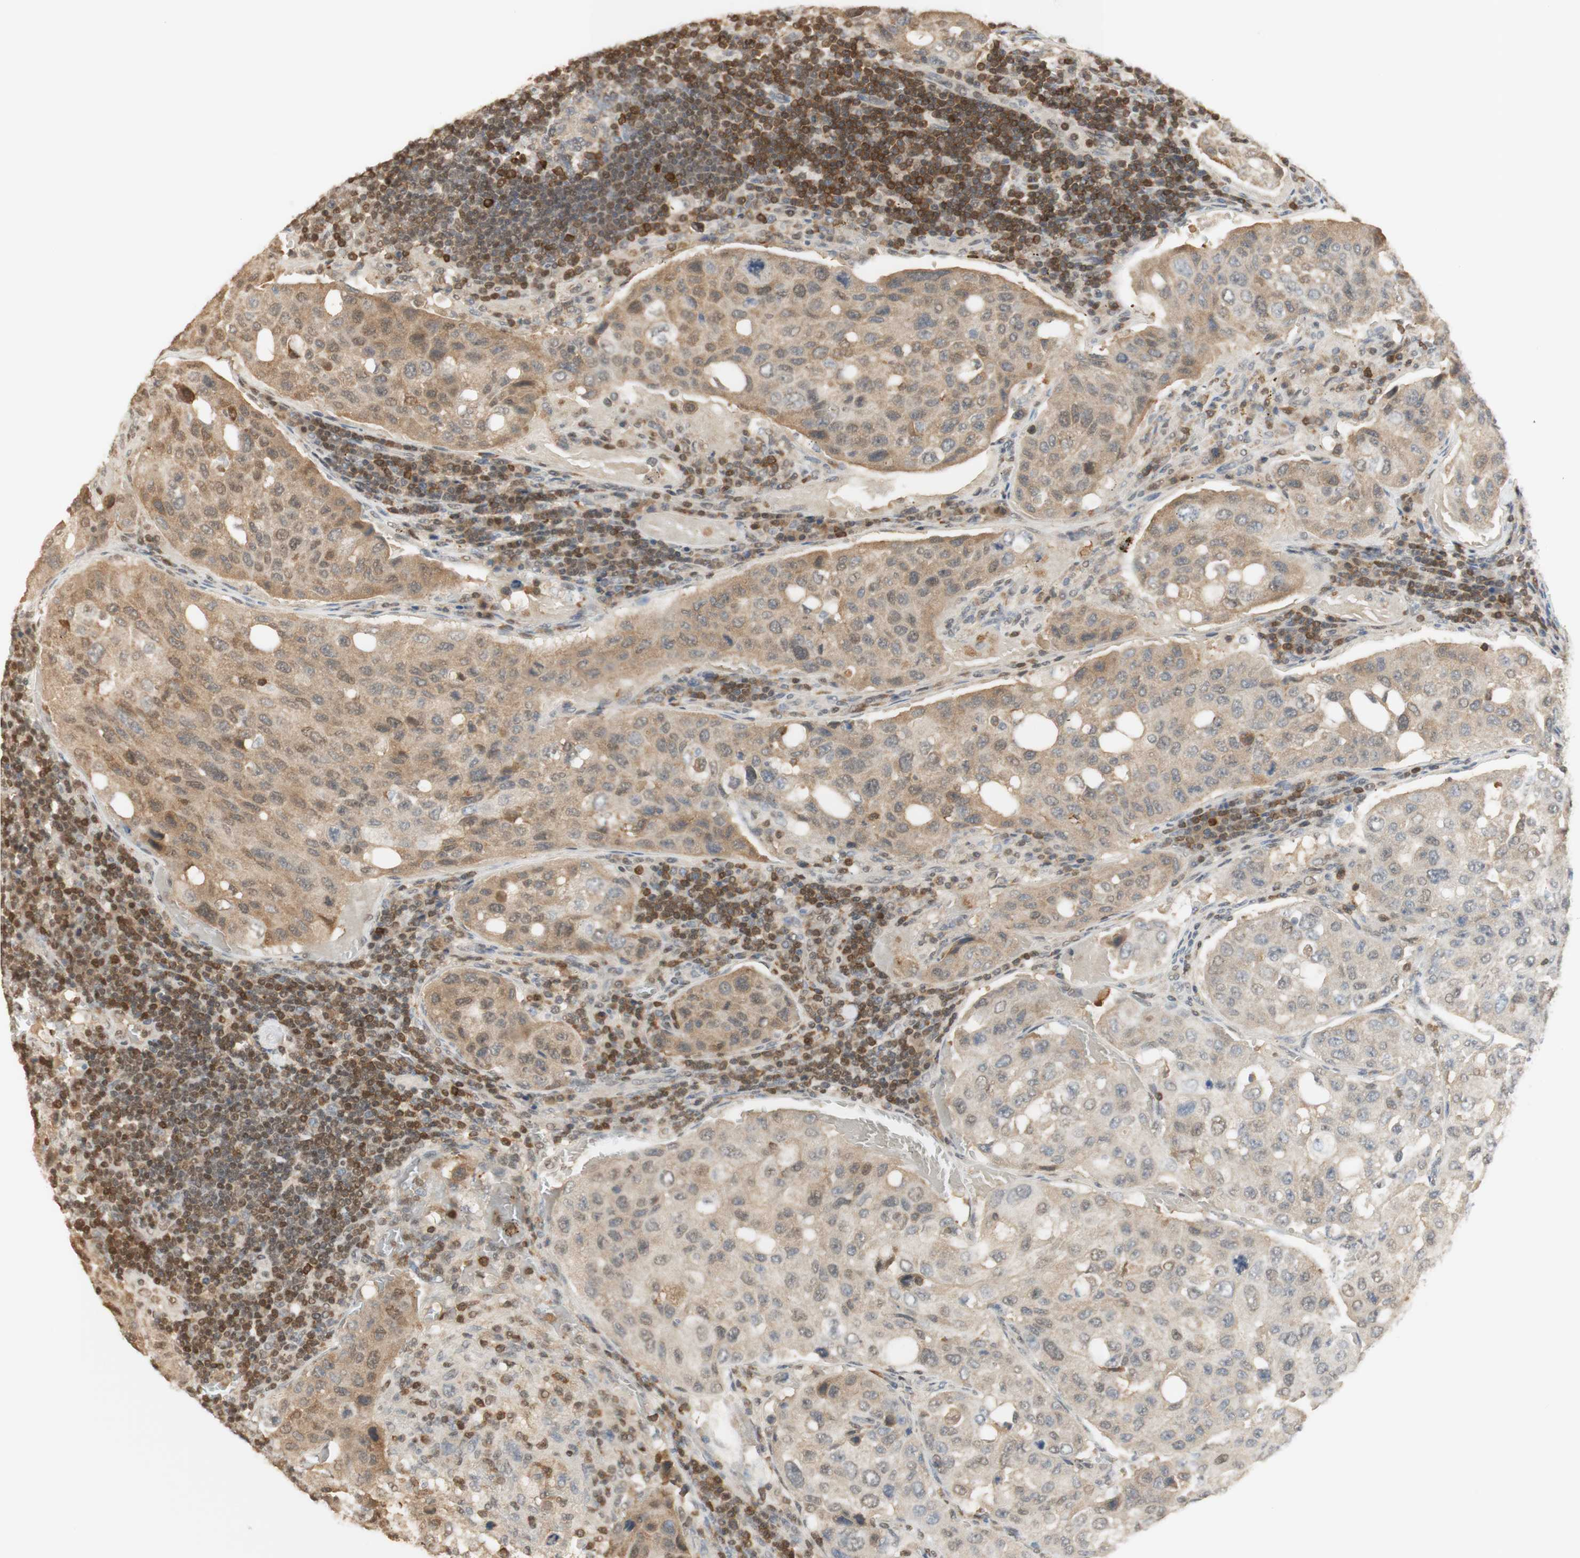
{"staining": {"intensity": "moderate", "quantity": "25%-75%", "location": "cytoplasmic/membranous,nuclear"}, "tissue": "urothelial cancer", "cell_type": "Tumor cells", "image_type": "cancer", "snomed": [{"axis": "morphology", "description": "Urothelial carcinoma, High grade"}, {"axis": "topography", "description": "Lymph node"}, {"axis": "topography", "description": "Urinary bladder"}], "caption": "Urothelial carcinoma (high-grade) stained with immunohistochemistry reveals moderate cytoplasmic/membranous and nuclear expression in approximately 25%-75% of tumor cells.", "gene": "NAP1L4", "patient": {"sex": "male", "age": 51}}